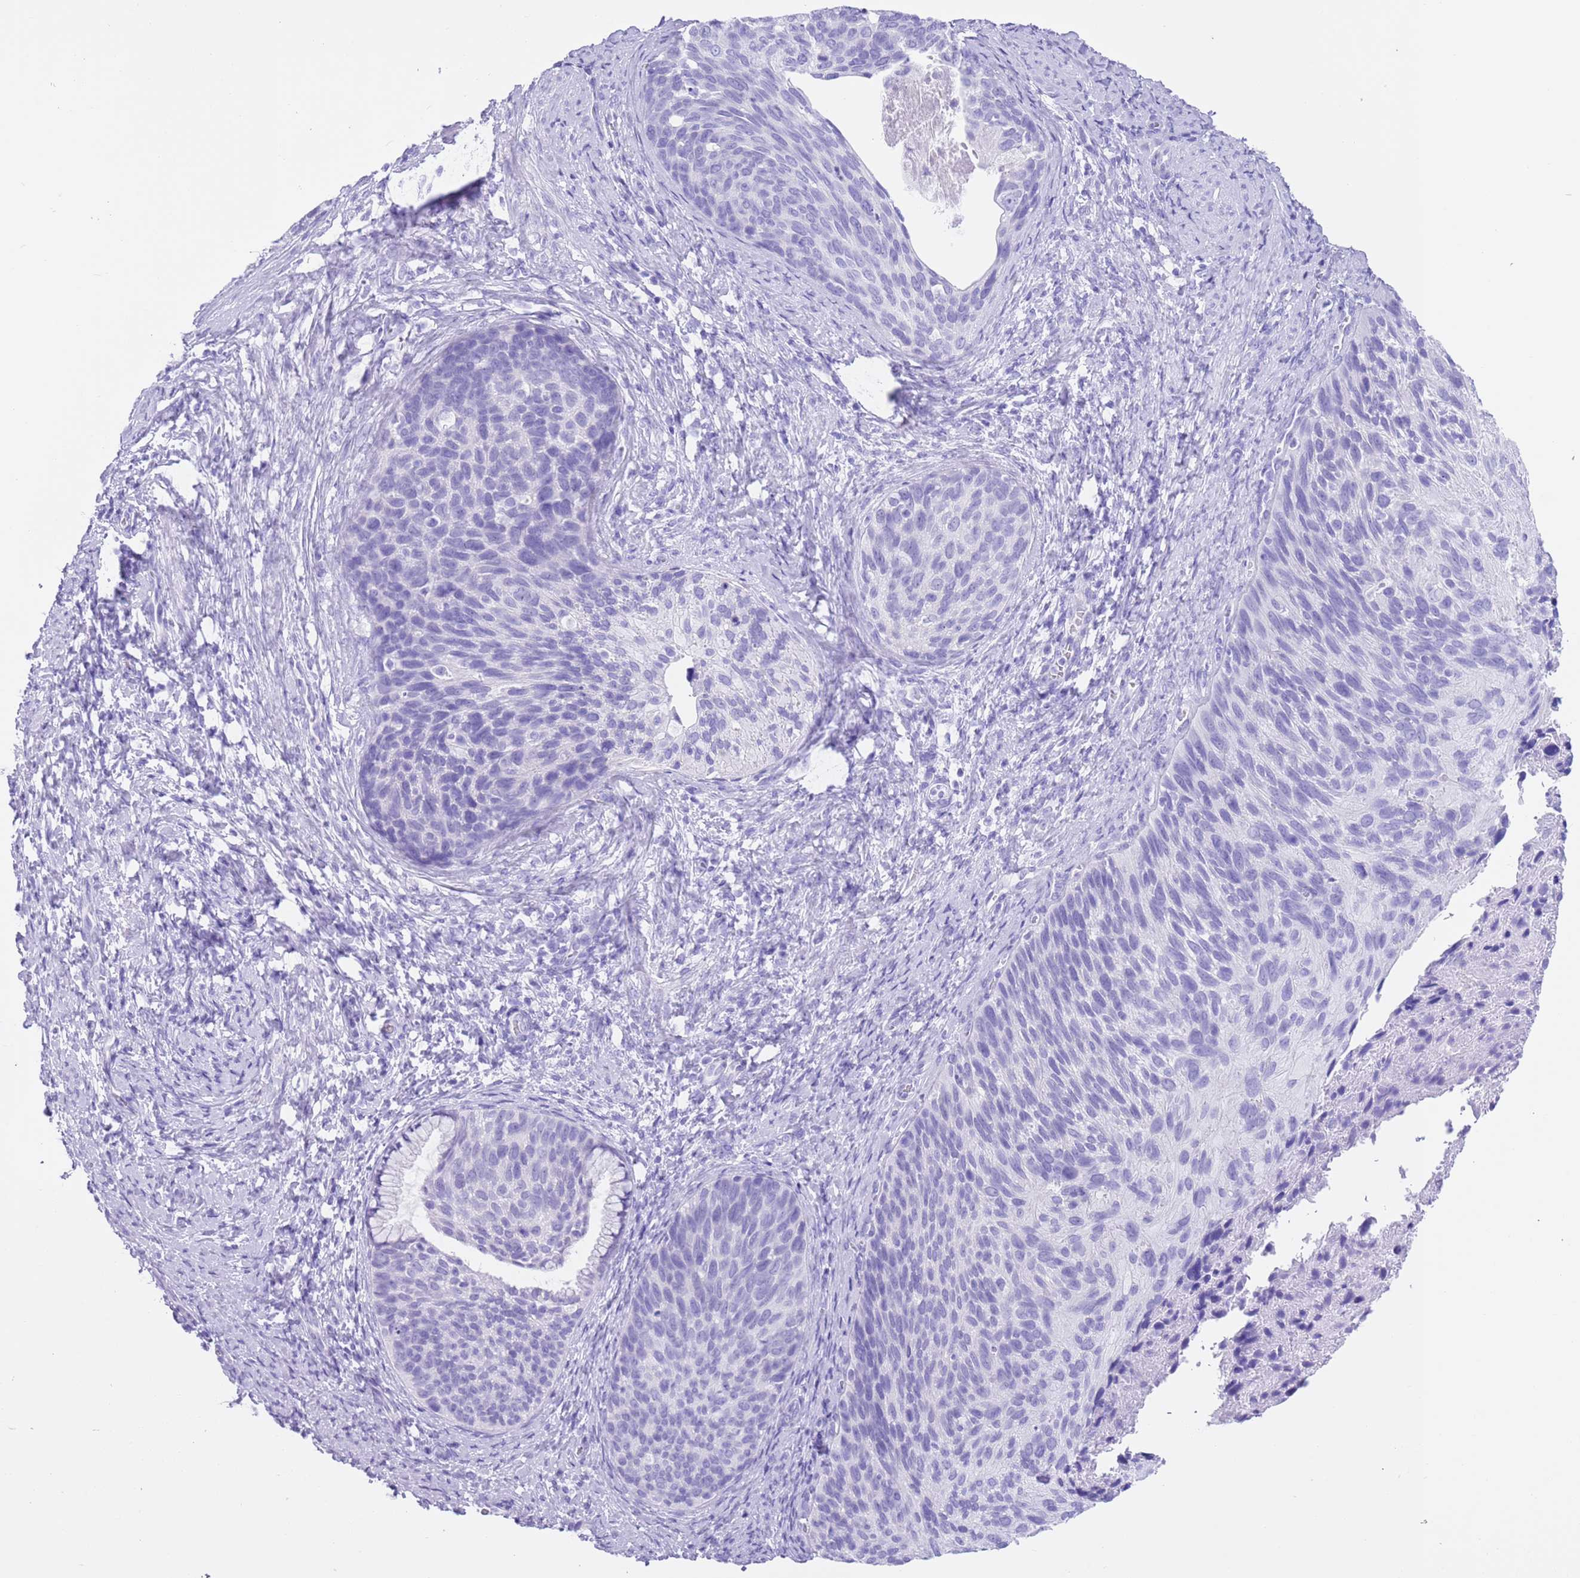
{"staining": {"intensity": "negative", "quantity": "none", "location": "none"}, "tissue": "cervical cancer", "cell_type": "Tumor cells", "image_type": "cancer", "snomed": [{"axis": "morphology", "description": "Squamous cell carcinoma, NOS"}, {"axis": "topography", "description": "Cervix"}], "caption": "This micrograph is of cervical cancer (squamous cell carcinoma) stained with immunohistochemistry (IHC) to label a protein in brown with the nuclei are counter-stained blue. There is no expression in tumor cells.", "gene": "TMEM185B", "patient": {"sex": "female", "age": 80}}